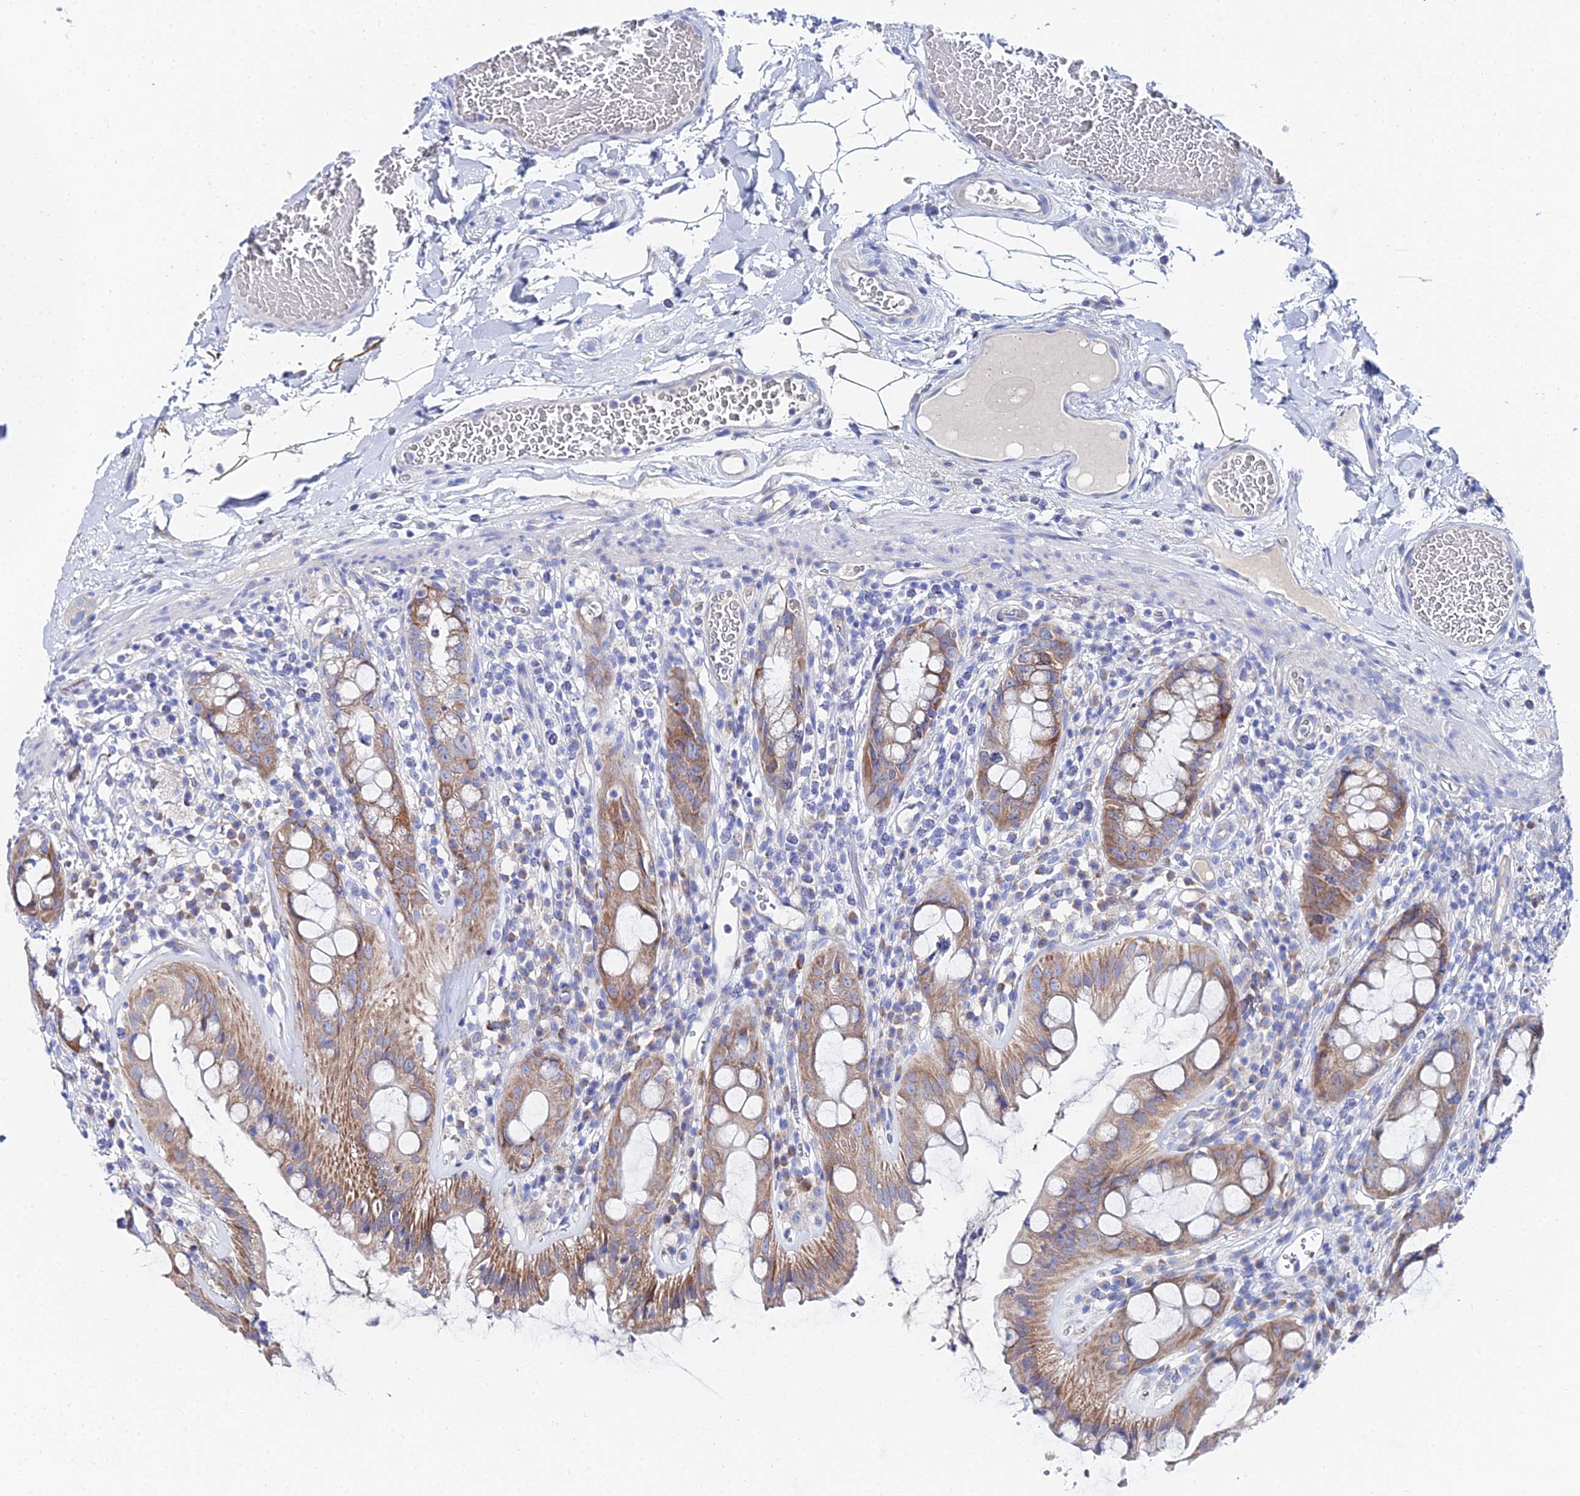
{"staining": {"intensity": "moderate", "quantity": ">75%", "location": "cytoplasmic/membranous"}, "tissue": "rectum", "cell_type": "Glandular cells", "image_type": "normal", "snomed": [{"axis": "morphology", "description": "Normal tissue, NOS"}, {"axis": "topography", "description": "Rectum"}], "caption": "IHC histopathology image of unremarkable human rectum stained for a protein (brown), which demonstrates medium levels of moderate cytoplasmic/membranous positivity in approximately >75% of glandular cells.", "gene": "PTTG1", "patient": {"sex": "female", "age": 57}}